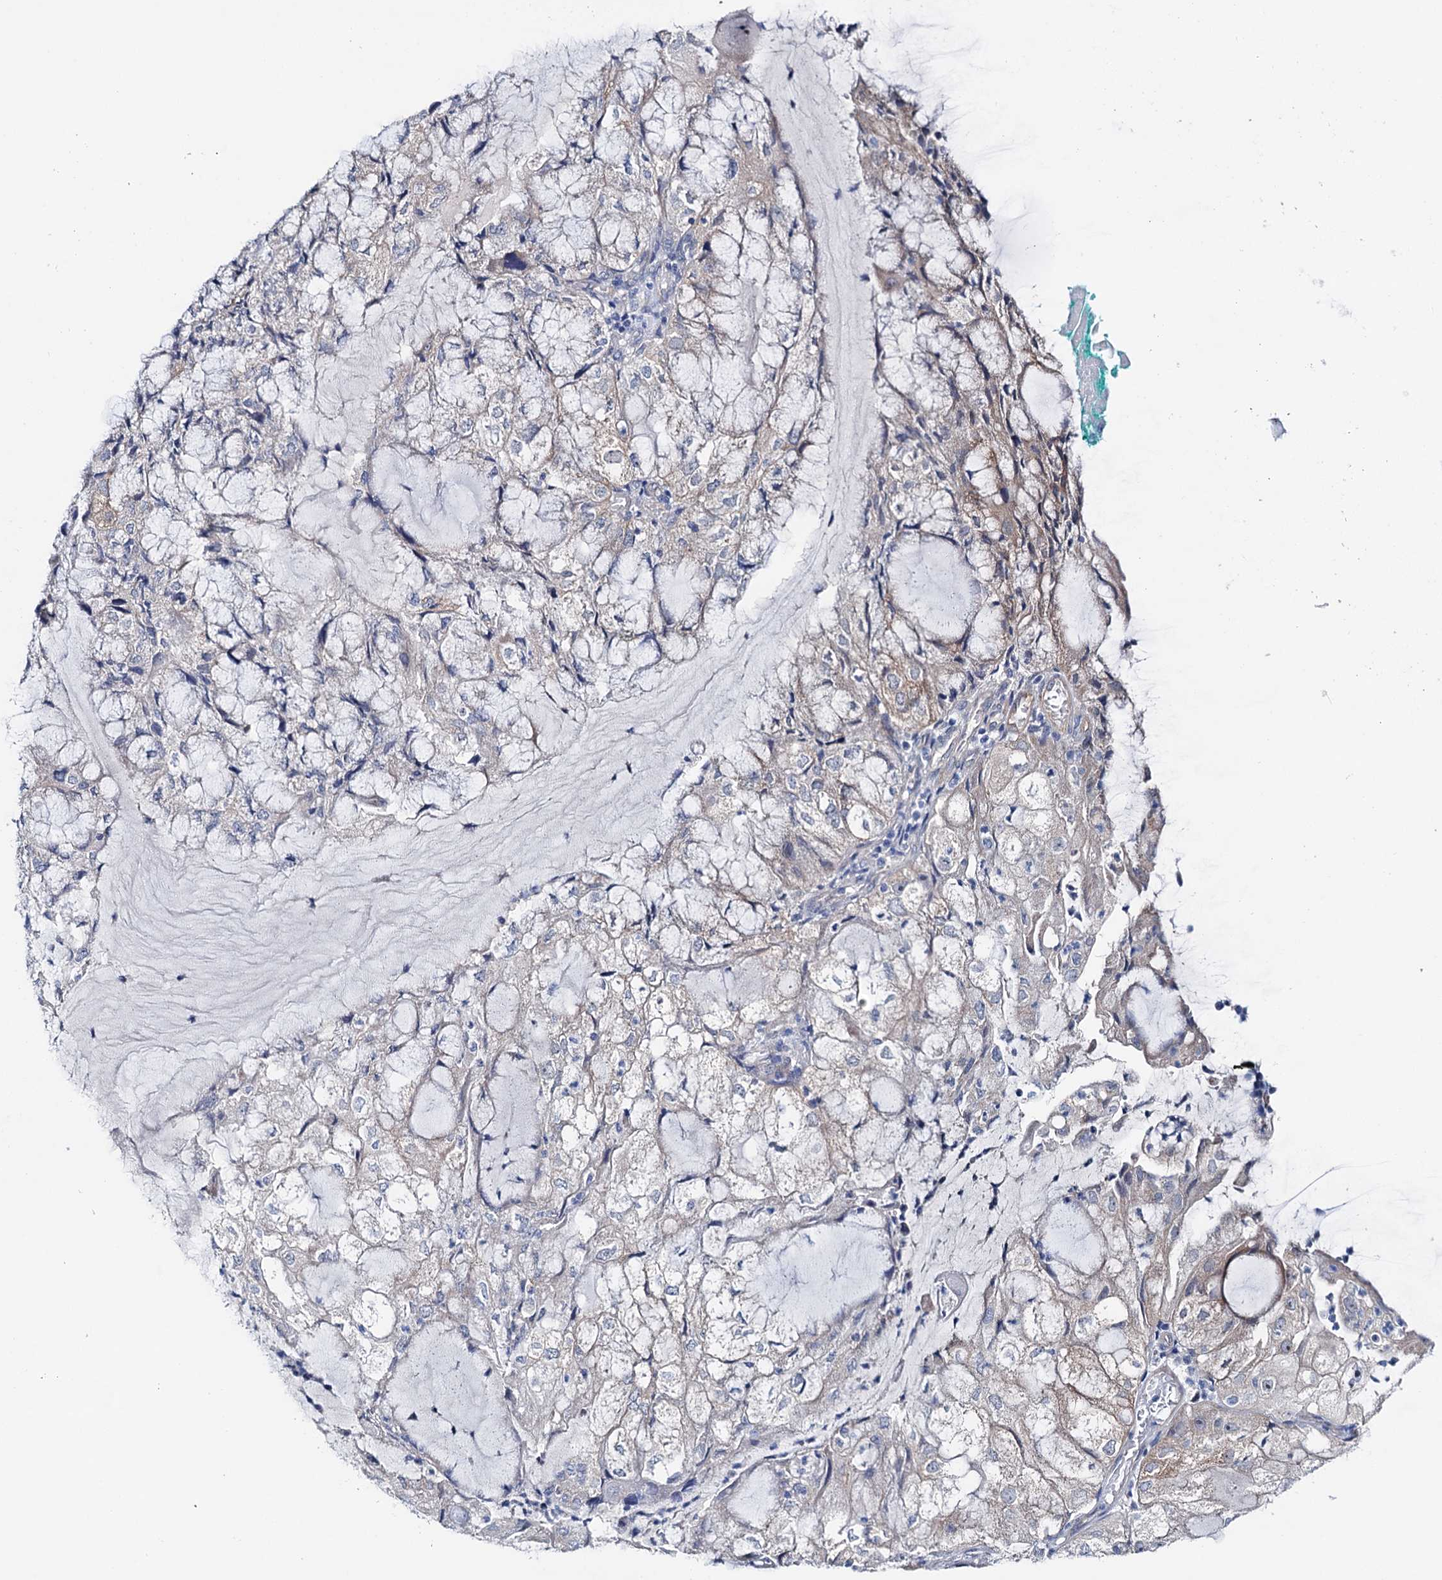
{"staining": {"intensity": "negative", "quantity": "none", "location": "none"}, "tissue": "endometrial cancer", "cell_type": "Tumor cells", "image_type": "cancer", "snomed": [{"axis": "morphology", "description": "Adenocarcinoma, NOS"}, {"axis": "topography", "description": "Endometrium"}], "caption": "A high-resolution micrograph shows IHC staining of endometrial cancer, which reveals no significant staining in tumor cells.", "gene": "SHROOM1", "patient": {"sex": "female", "age": 81}}